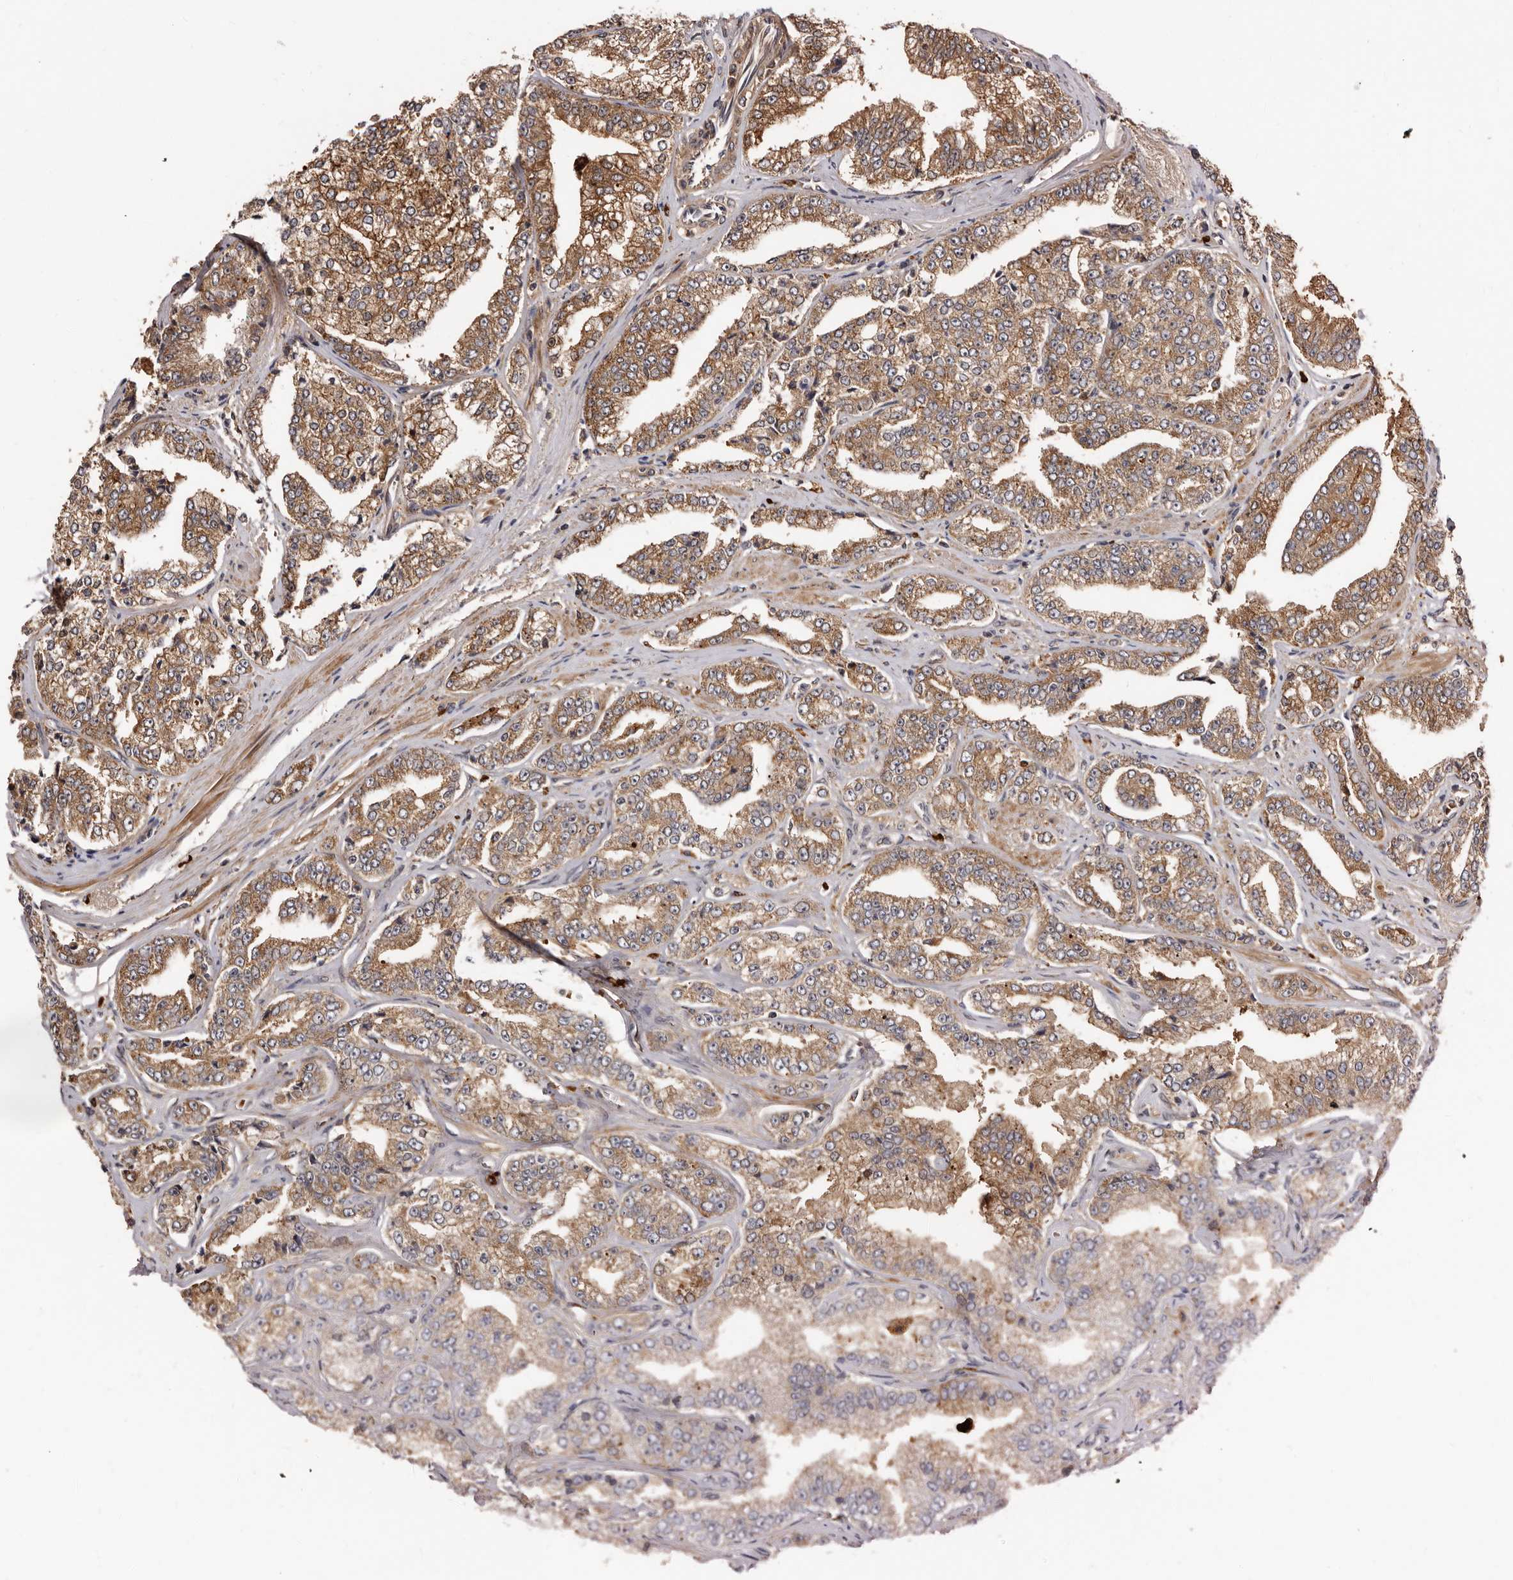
{"staining": {"intensity": "moderate", "quantity": ">75%", "location": "cytoplasmic/membranous"}, "tissue": "prostate cancer", "cell_type": "Tumor cells", "image_type": "cancer", "snomed": [{"axis": "morphology", "description": "Adenocarcinoma, High grade"}, {"axis": "topography", "description": "Prostate"}], "caption": "Protein expression by IHC displays moderate cytoplasmic/membranous positivity in approximately >75% of tumor cells in prostate cancer. (DAB IHC, brown staining for protein, blue staining for nuclei).", "gene": "GOT1L1", "patient": {"sex": "male", "age": 71}}